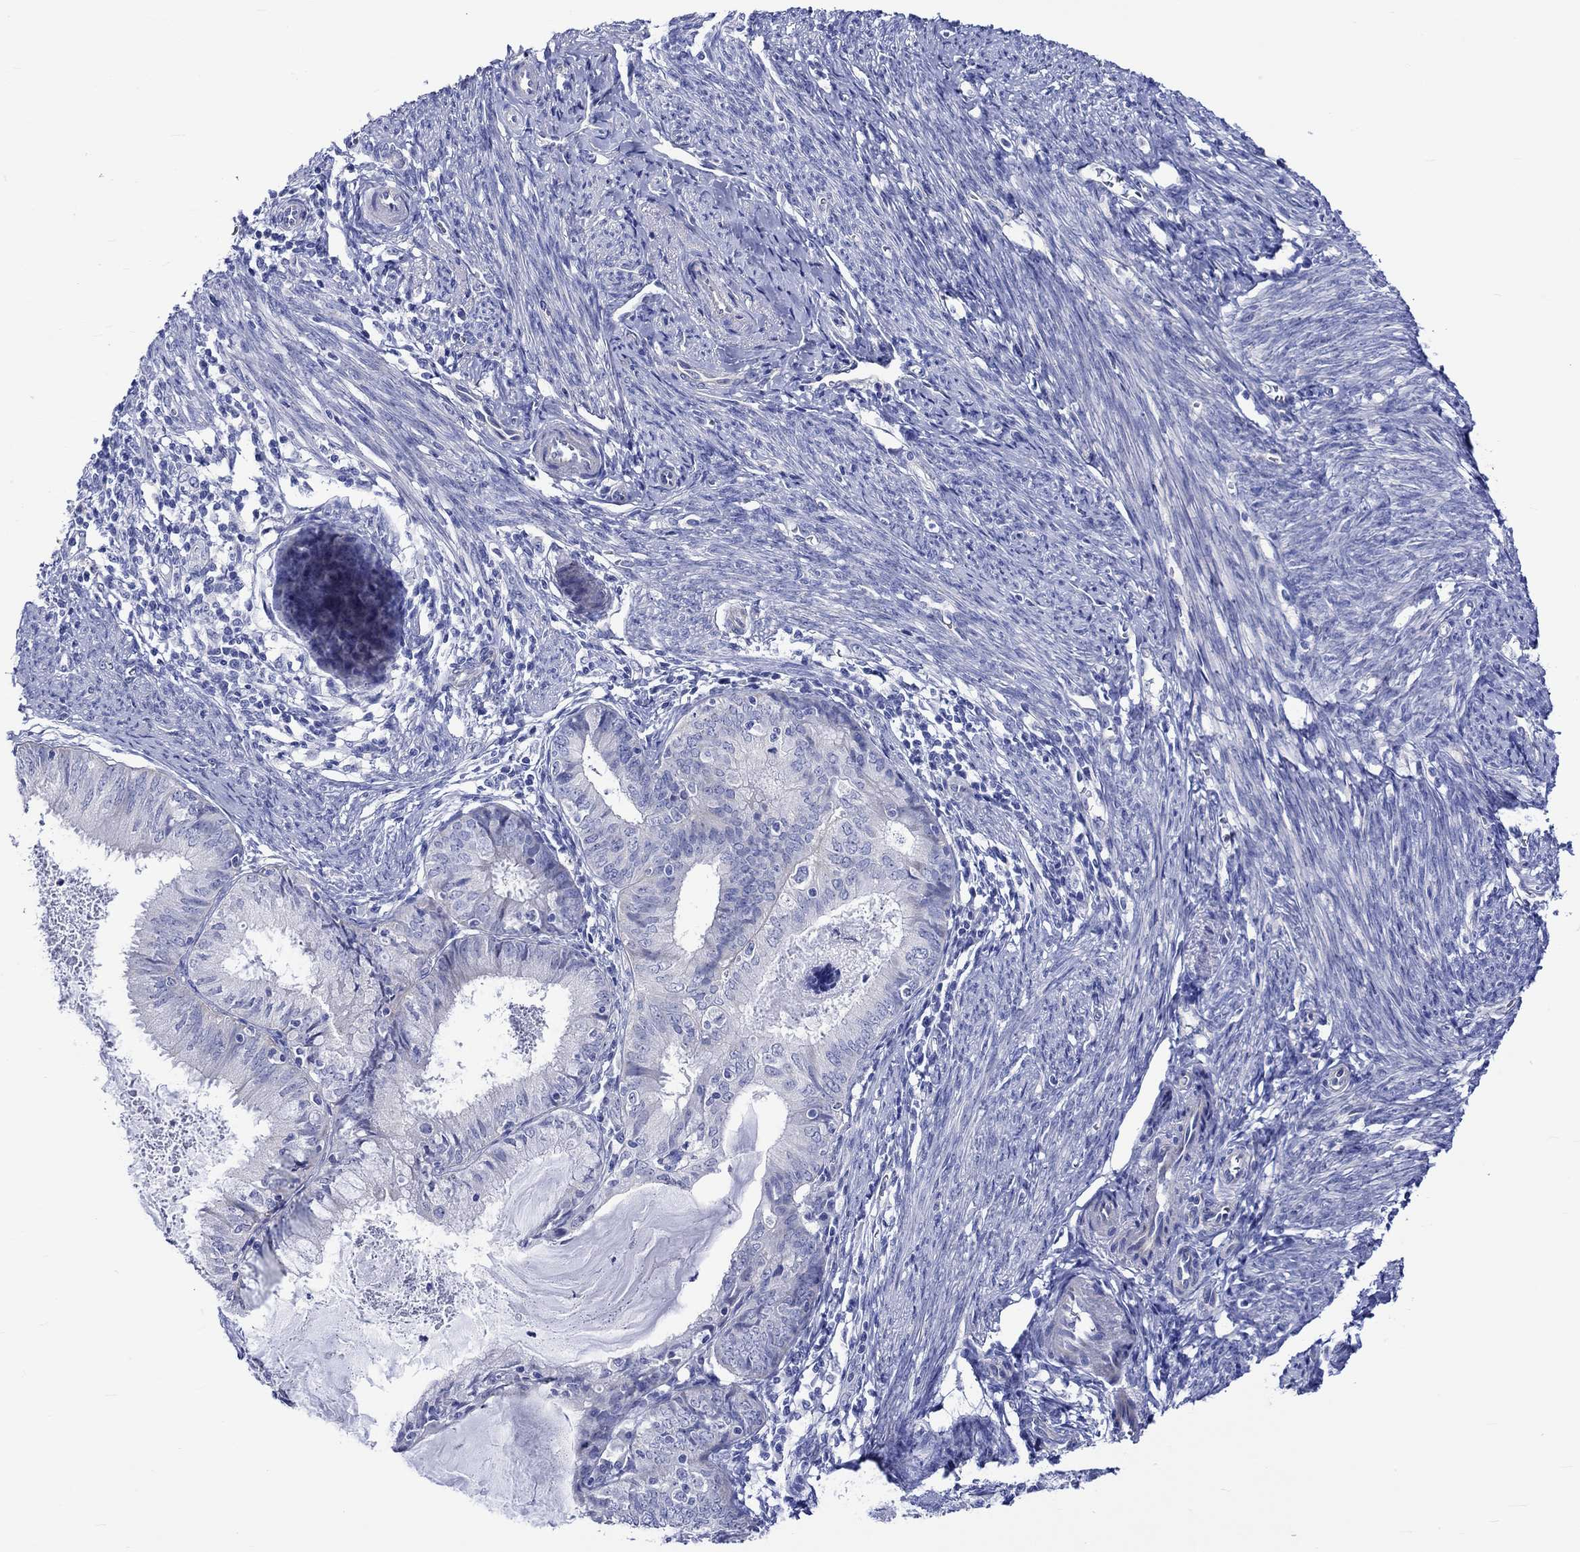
{"staining": {"intensity": "negative", "quantity": "none", "location": "none"}, "tissue": "endometrial cancer", "cell_type": "Tumor cells", "image_type": "cancer", "snomed": [{"axis": "morphology", "description": "Adenocarcinoma, NOS"}, {"axis": "topography", "description": "Endometrium"}], "caption": "A high-resolution photomicrograph shows IHC staining of endometrial cancer, which displays no significant positivity in tumor cells.", "gene": "HARBI1", "patient": {"sex": "female", "age": 57}}